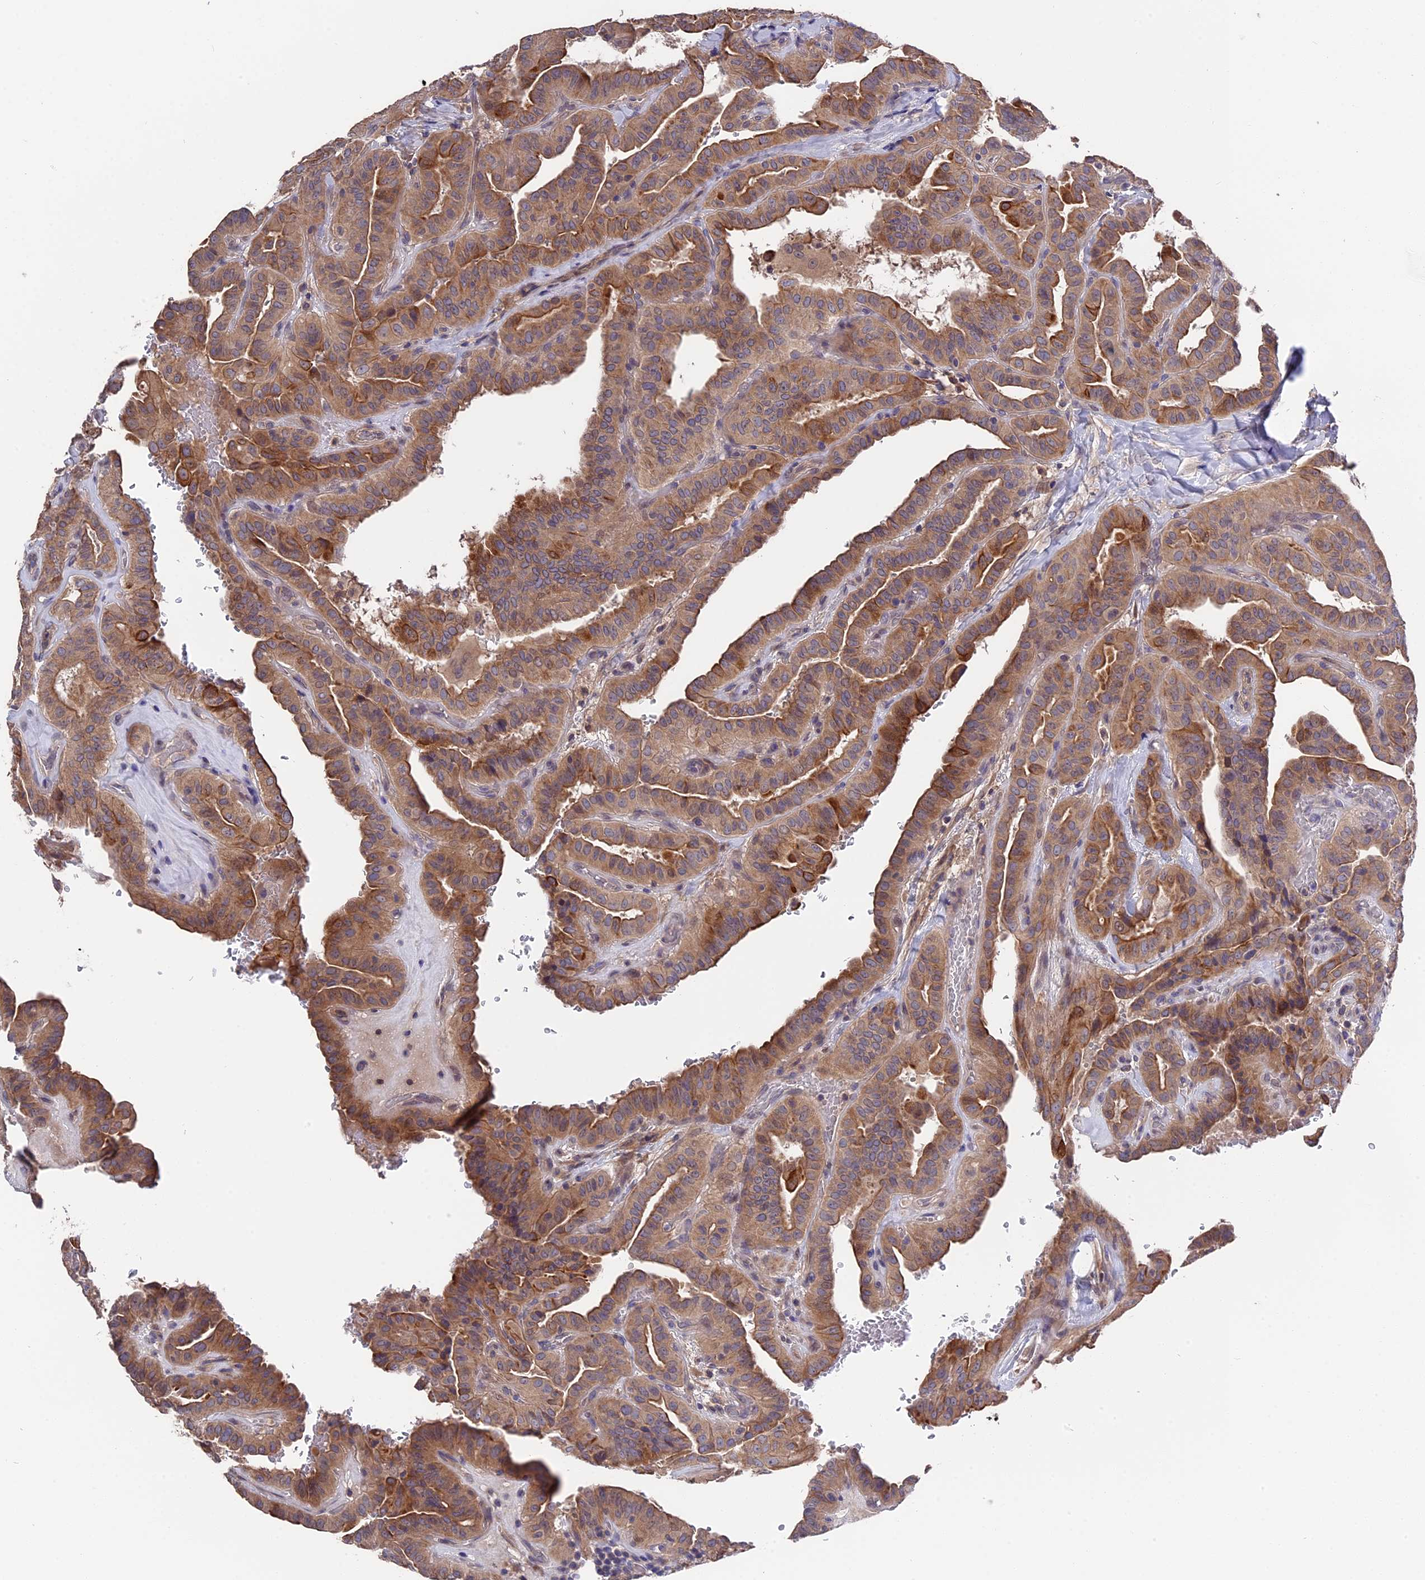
{"staining": {"intensity": "moderate", "quantity": ">75%", "location": "cytoplasmic/membranous"}, "tissue": "thyroid cancer", "cell_type": "Tumor cells", "image_type": "cancer", "snomed": [{"axis": "morphology", "description": "Papillary adenocarcinoma, NOS"}, {"axis": "topography", "description": "Thyroid gland"}], "caption": "Moderate cytoplasmic/membranous protein positivity is seen in about >75% of tumor cells in thyroid cancer (papillary adenocarcinoma).", "gene": "ZCCHC2", "patient": {"sex": "male", "age": 77}}